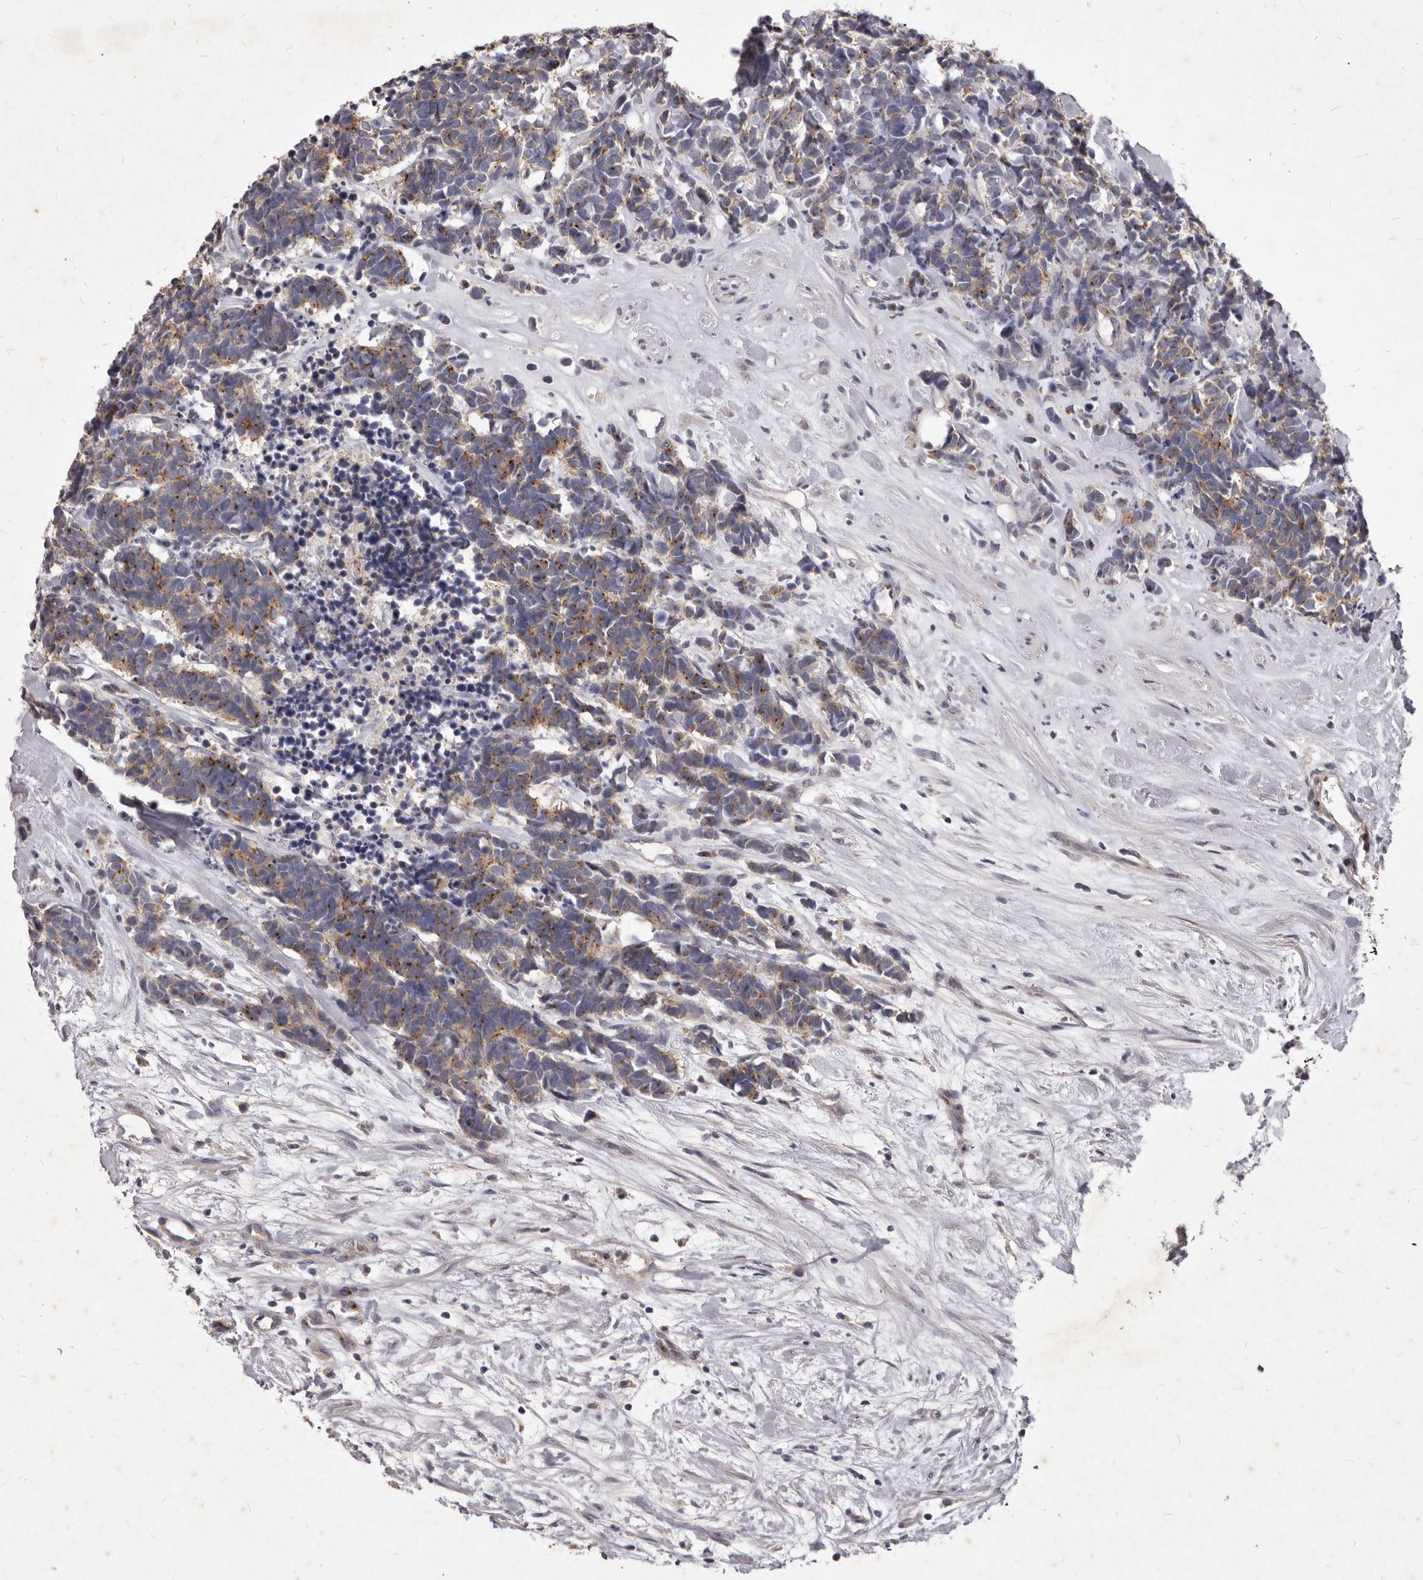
{"staining": {"intensity": "moderate", "quantity": ">75%", "location": "cytoplasmic/membranous"}, "tissue": "carcinoid", "cell_type": "Tumor cells", "image_type": "cancer", "snomed": [{"axis": "morphology", "description": "Carcinoma, NOS"}, {"axis": "morphology", "description": "Carcinoid, malignant, NOS"}, {"axis": "topography", "description": "Urinary bladder"}], "caption": "IHC of human carcinoid reveals medium levels of moderate cytoplasmic/membranous positivity in about >75% of tumor cells.", "gene": "GPRC5C", "patient": {"sex": "male", "age": 57}}